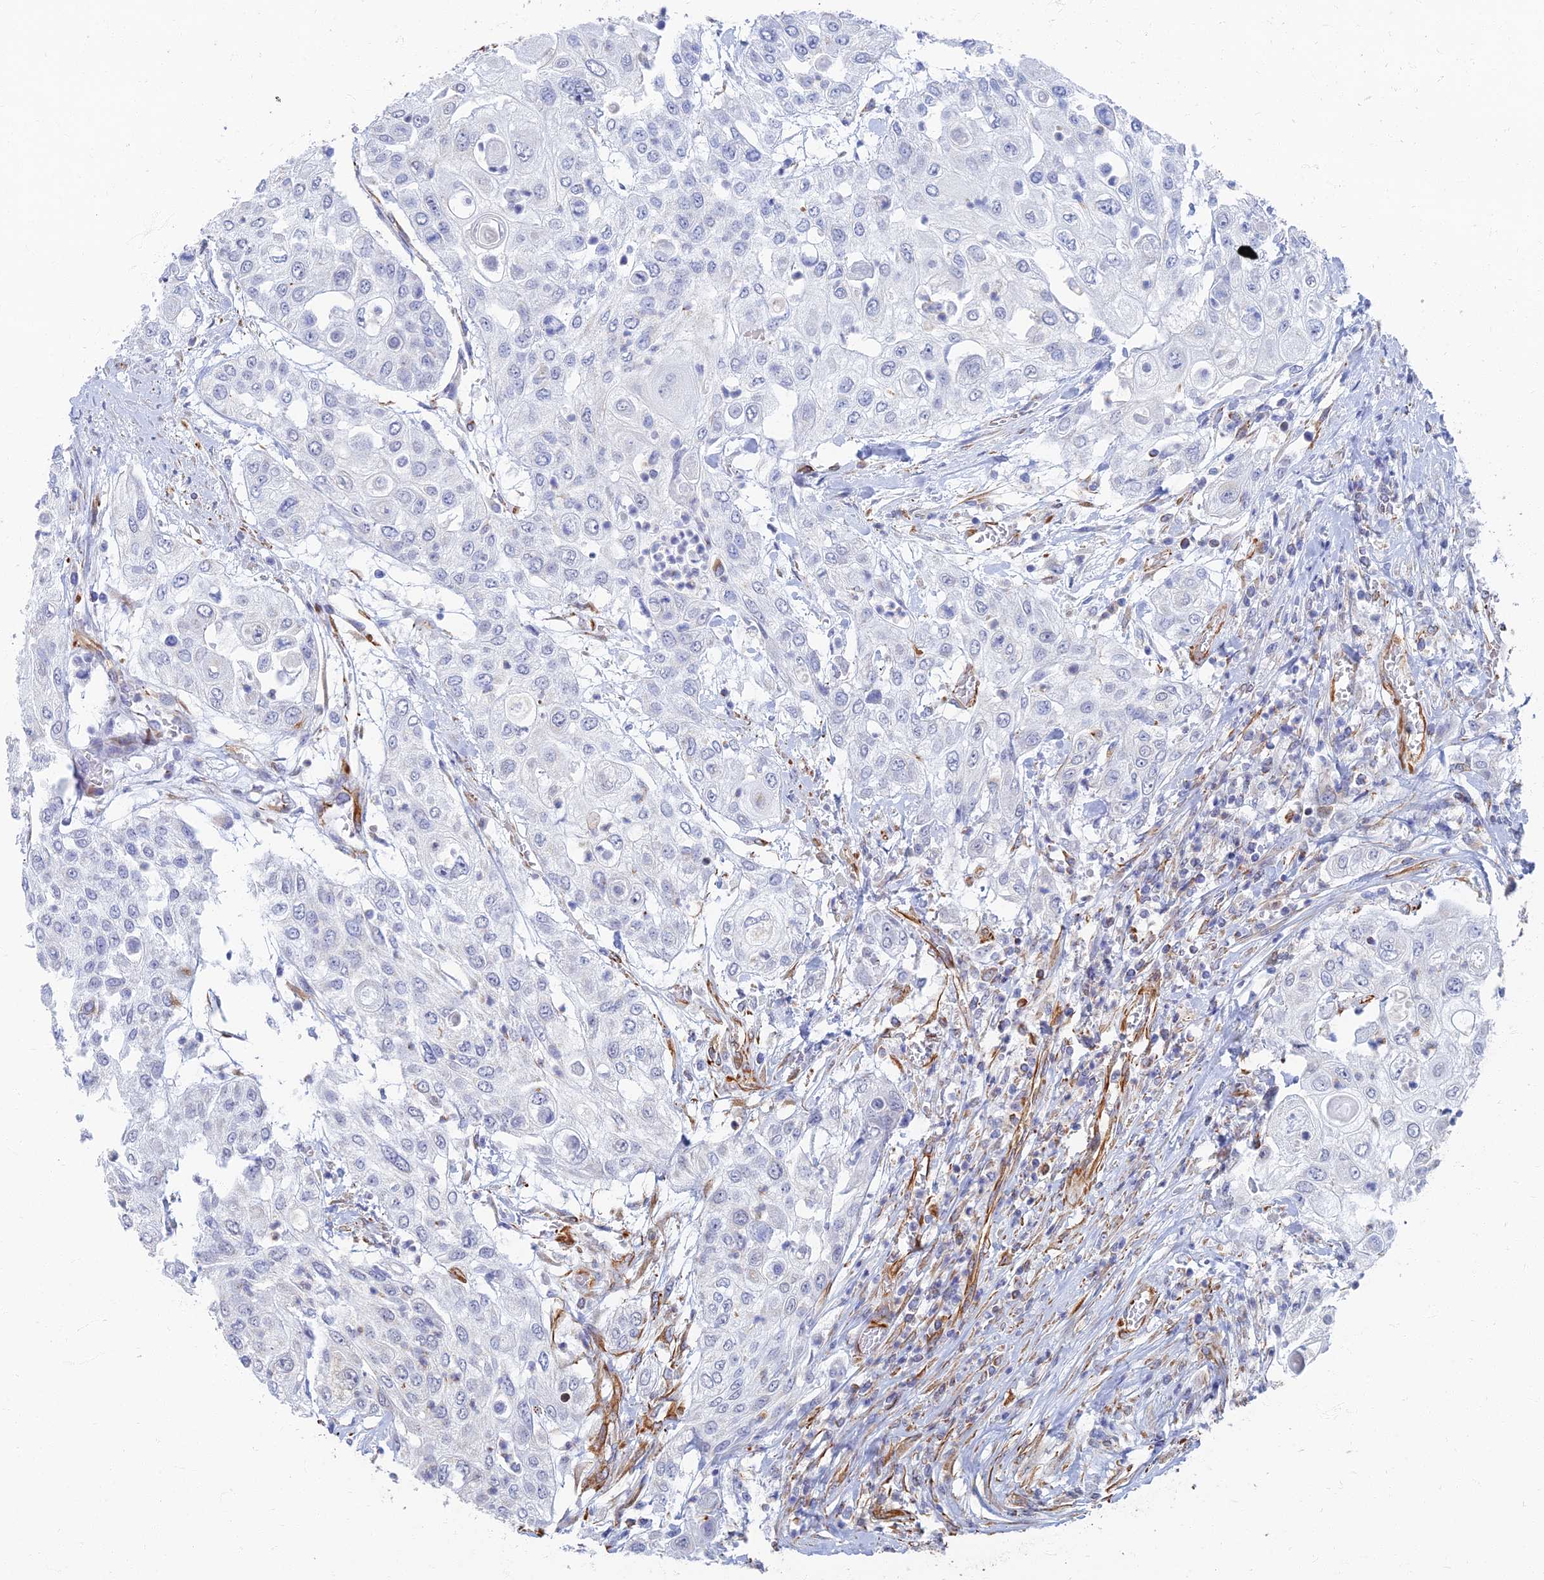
{"staining": {"intensity": "negative", "quantity": "none", "location": "none"}, "tissue": "urothelial cancer", "cell_type": "Tumor cells", "image_type": "cancer", "snomed": [{"axis": "morphology", "description": "Urothelial carcinoma, High grade"}, {"axis": "topography", "description": "Urinary bladder"}], "caption": "A micrograph of human urothelial carcinoma (high-grade) is negative for staining in tumor cells.", "gene": "RMC1", "patient": {"sex": "female", "age": 79}}